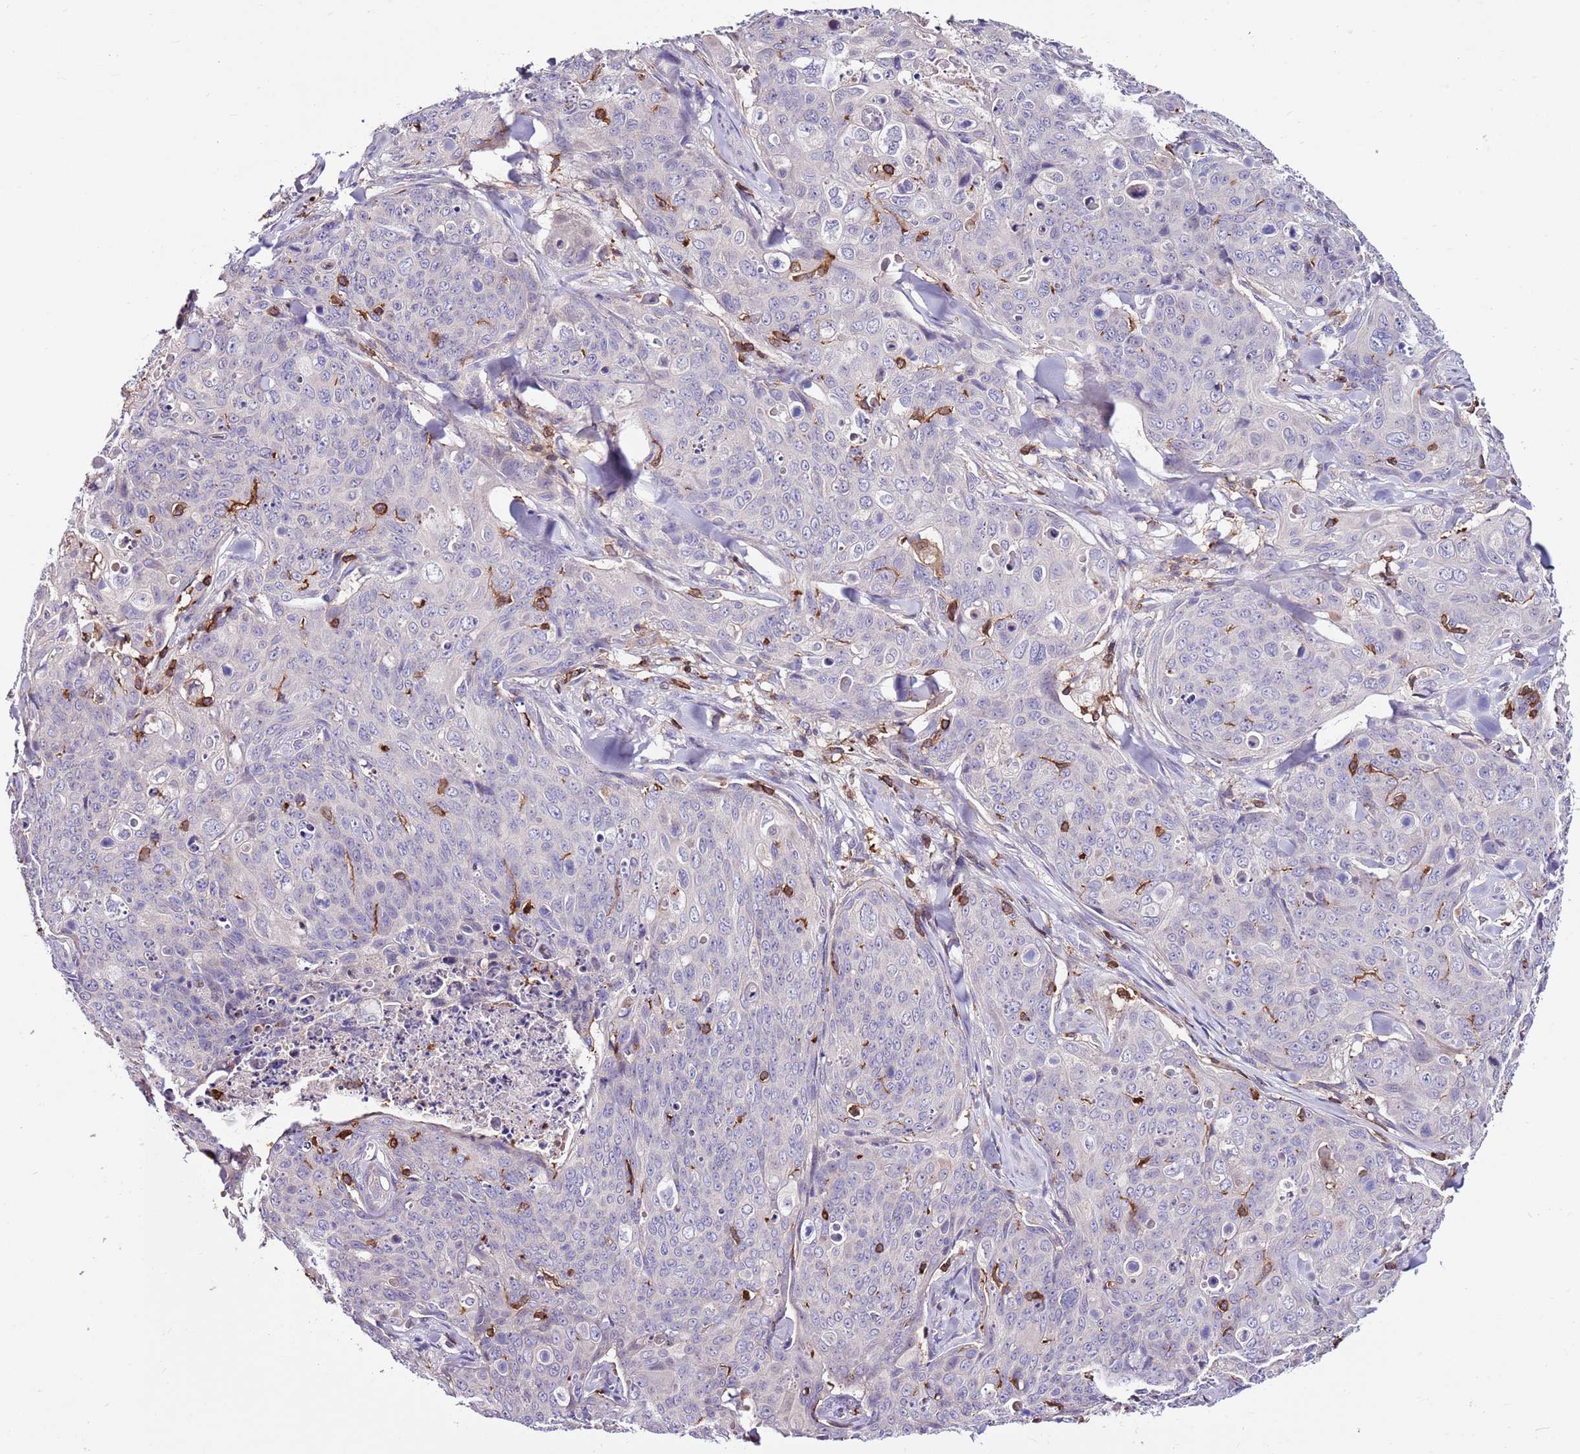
{"staining": {"intensity": "negative", "quantity": "none", "location": "none"}, "tissue": "skin cancer", "cell_type": "Tumor cells", "image_type": "cancer", "snomed": [{"axis": "morphology", "description": "Squamous cell carcinoma, NOS"}, {"axis": "topography", "description": "Skin"}, {"axis": "topography", "description": "Vulva"}], "caption": "Immunohistochemical staining of human squamous cell carcinoma (skin) demonstrates no significant staining in tumor cells.", "gene": "ZSWIM1", "patient": {"sex": "female", "age": 85}}